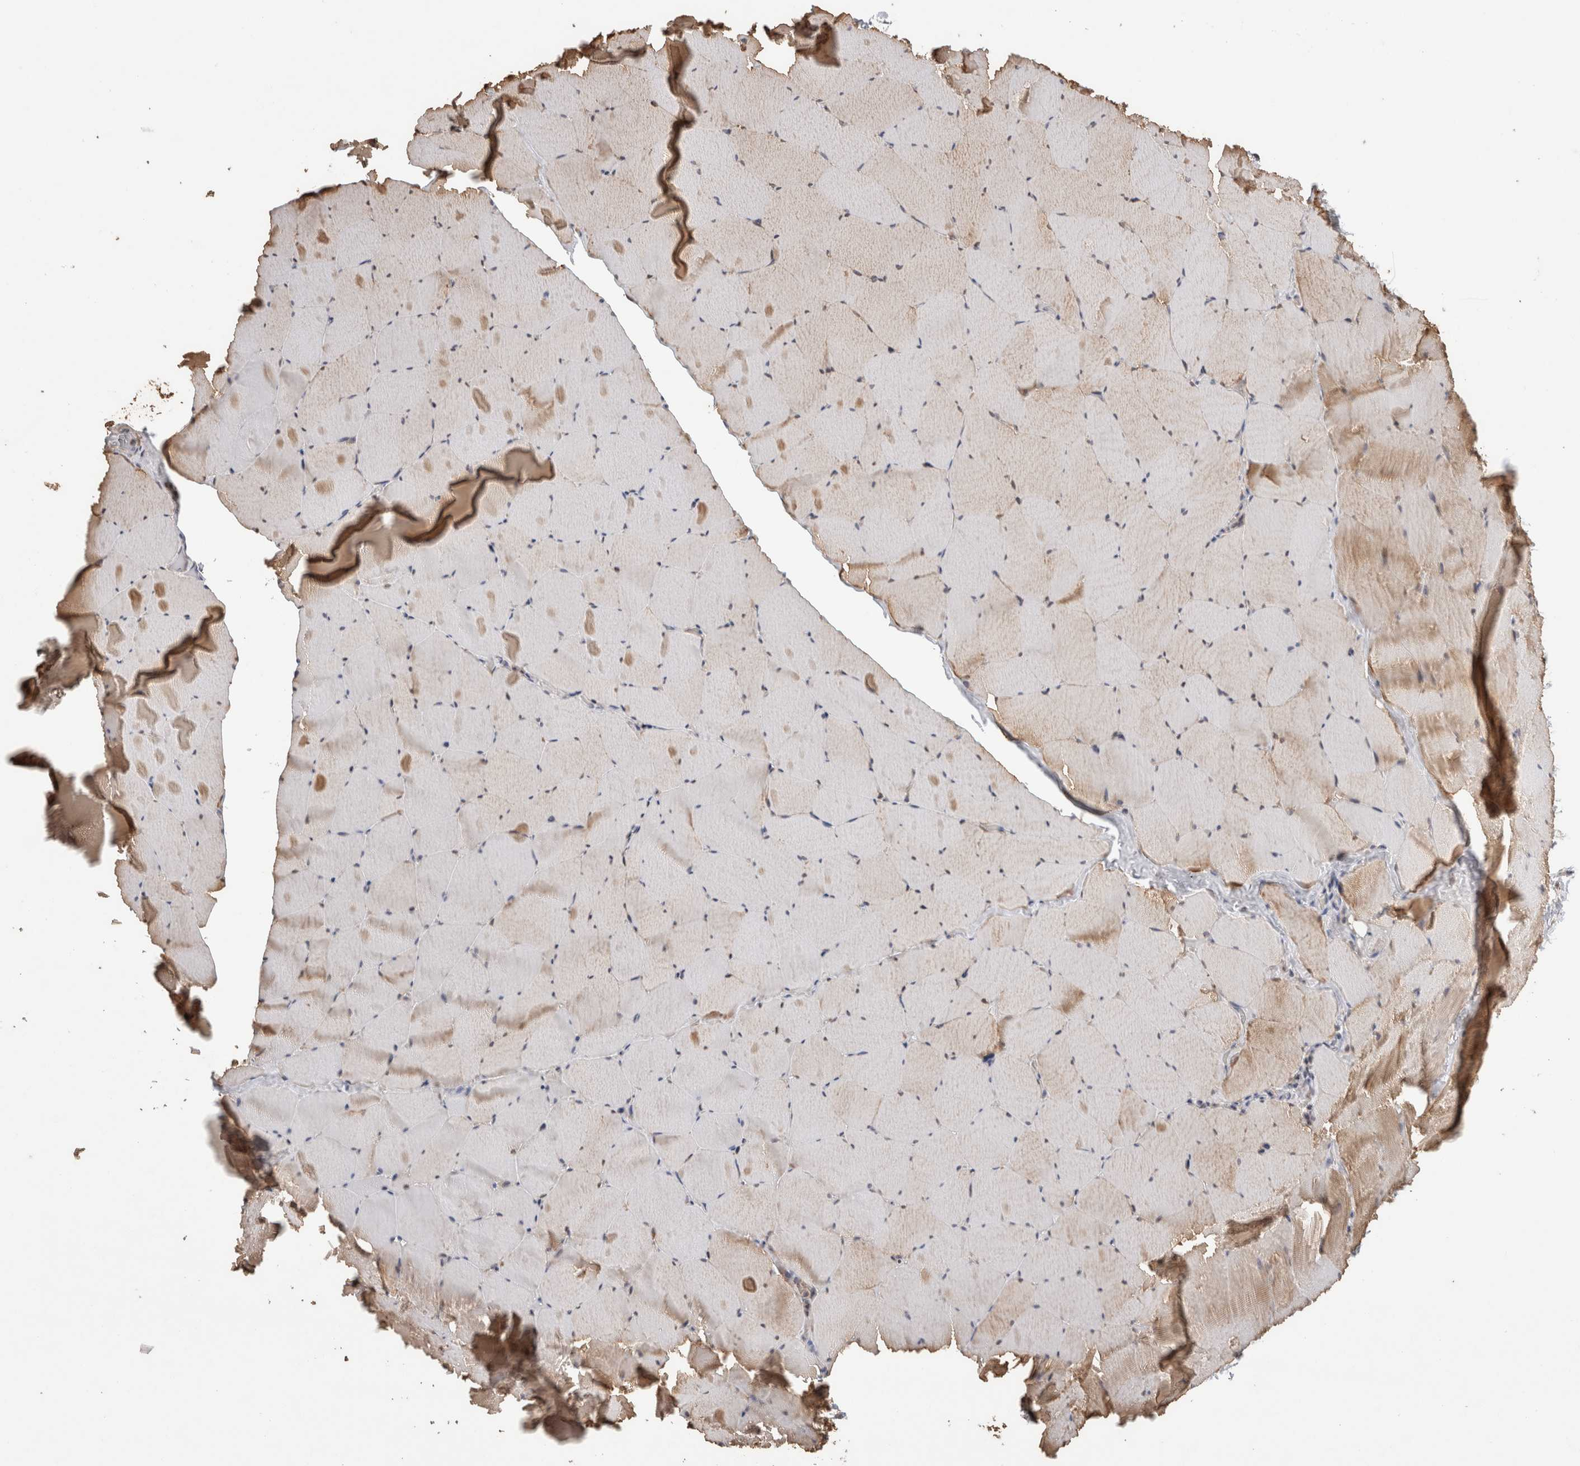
{"staining": {"intensity": "weak", "quantity": "25%-75%", "location": "cytoplasmic/membranous"}, "tissue": "skeletal muscle", "cell_type": "Myocytes", "image_type": "normal", "snomed": [{"axis": "morphology", "description": "Normal tissue, NOS"}, {"axis": "topography", "description": "Skeletal muscle"}], "caption": "Immunohistochemistry (IHC) histopathology image of benign human skeletal muscle stained for a protein (brown), which exhibits low levels of weak cytoplasmic/membranous positivity in approximately 25%-75% of myocytes.", "gene": "IMMP2L", "patient": {"sex": "male", "age": 62}}